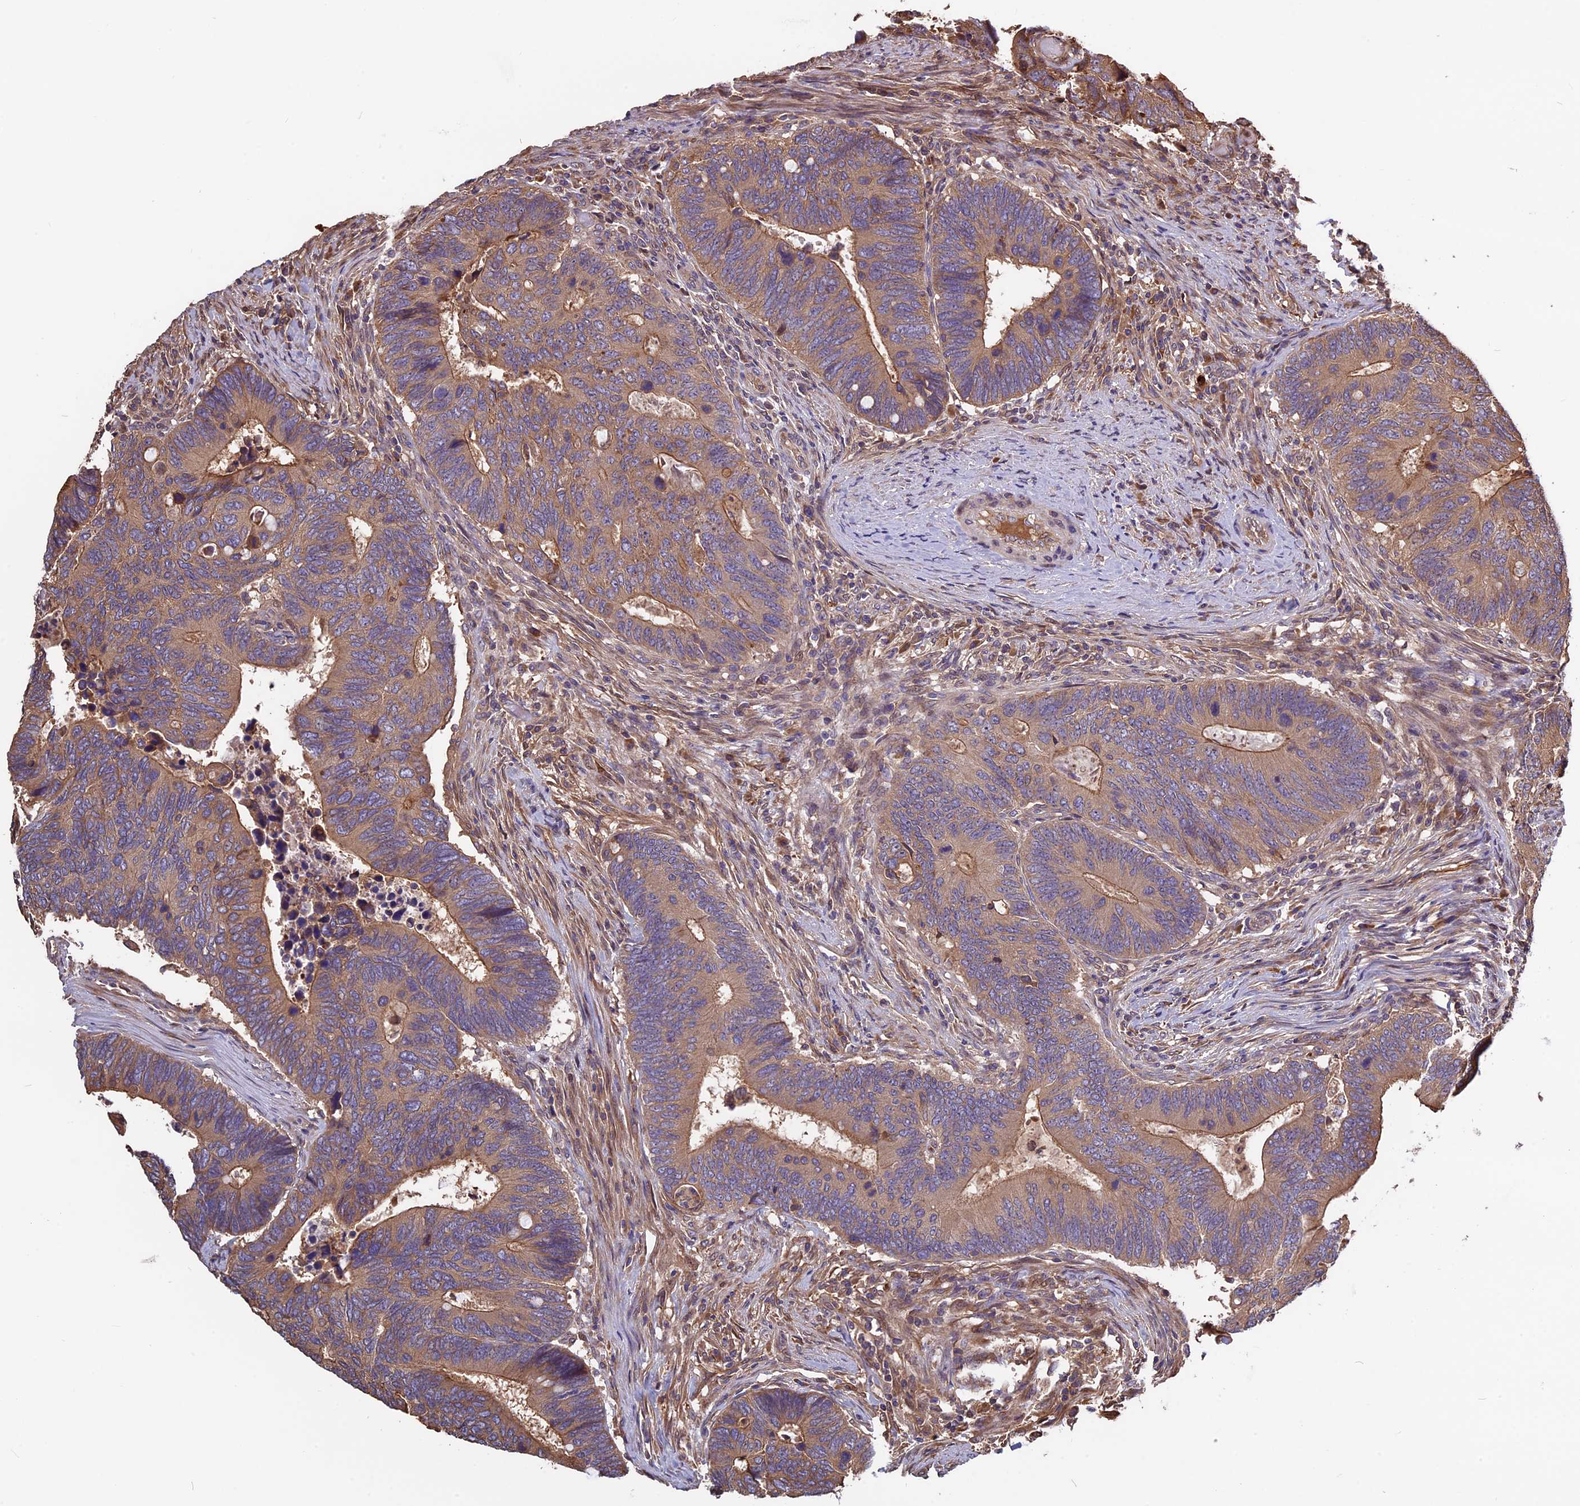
{"staining": {"intensity": "moderate", "quantity": ">75%", "location": "cytoplasmic/membranous"}, "tissue": "colorectal cancer", "cell_type": "Tumor cells", "image_type": "cancer", "snomed": [{"axis": "morphology", "description": "Adenocarcinoma, NOS"}, {"axis": "topography", "description": "Colon"}], "caption": "Approximately >75% of tumor cells in colorectal cancer exhibit moderate cytoplasmic/membranous protein positivity as visualized by brown immunohistochemical staining.", "gene": "VWA3A", "patient": {"sex": "male", "age": 87}}